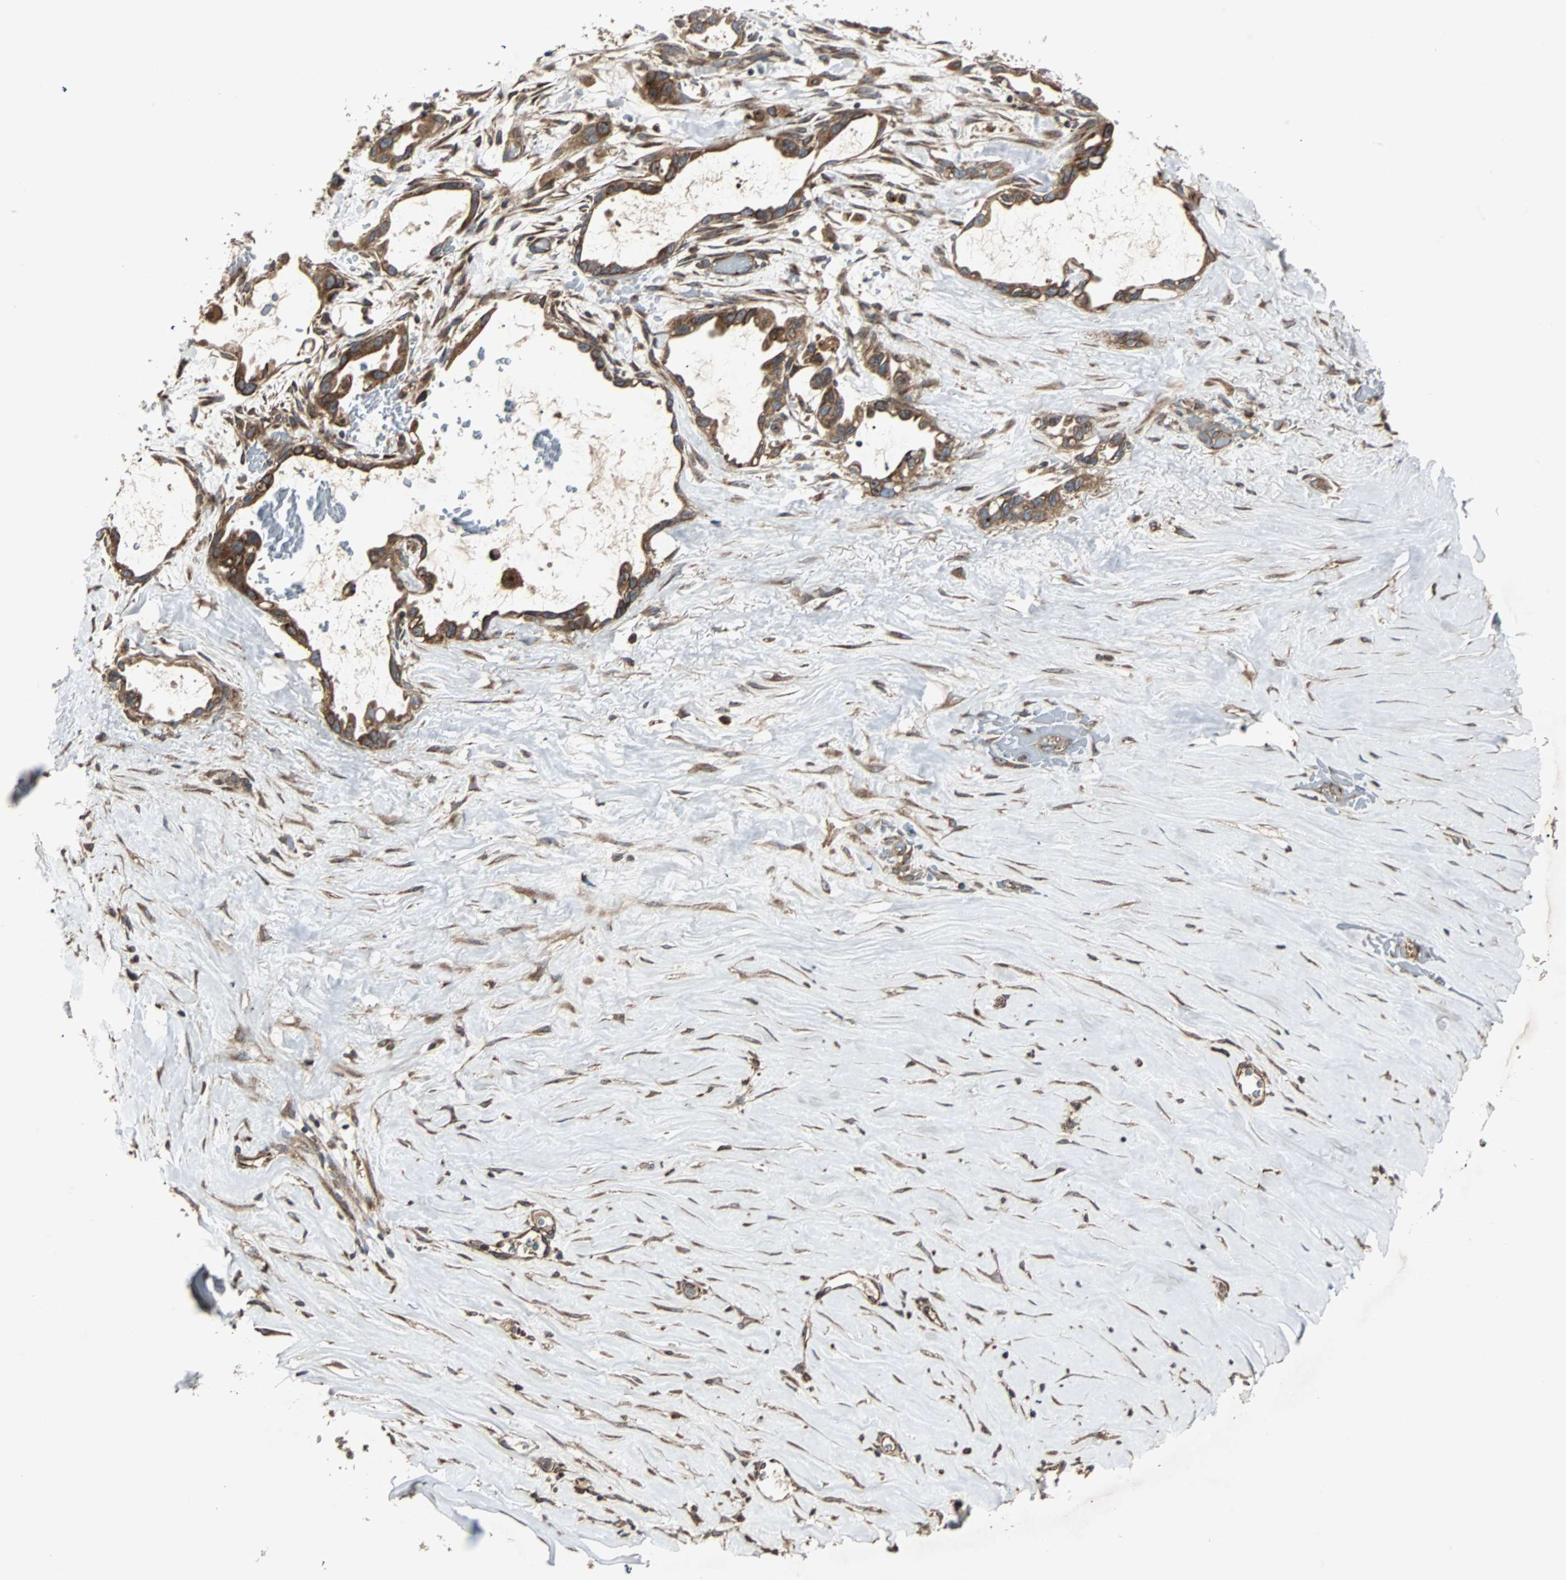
{"staining": {"intensity": "strong", "quantity": ">75%", "location": "cytoplasmic/membranous"}, "tissue": "liver cancer", "cell_type": "Tumor cells", "image_type": "cancer", "snomed": [{"axis": "morphology", "description": "Cholangiocarcinoma"}, {"axis": "topography", "description": "Liver"}], "caption": "An immunohistochemistry image of tumor tissue is shown. Protein staining in brown highlights strong cytoplasmic/membranous positivity in cholangiocarcinoma (liver) within tumor cells.", "gene": "RAB7A", "patient": {"sex": "female", "age": 65}}